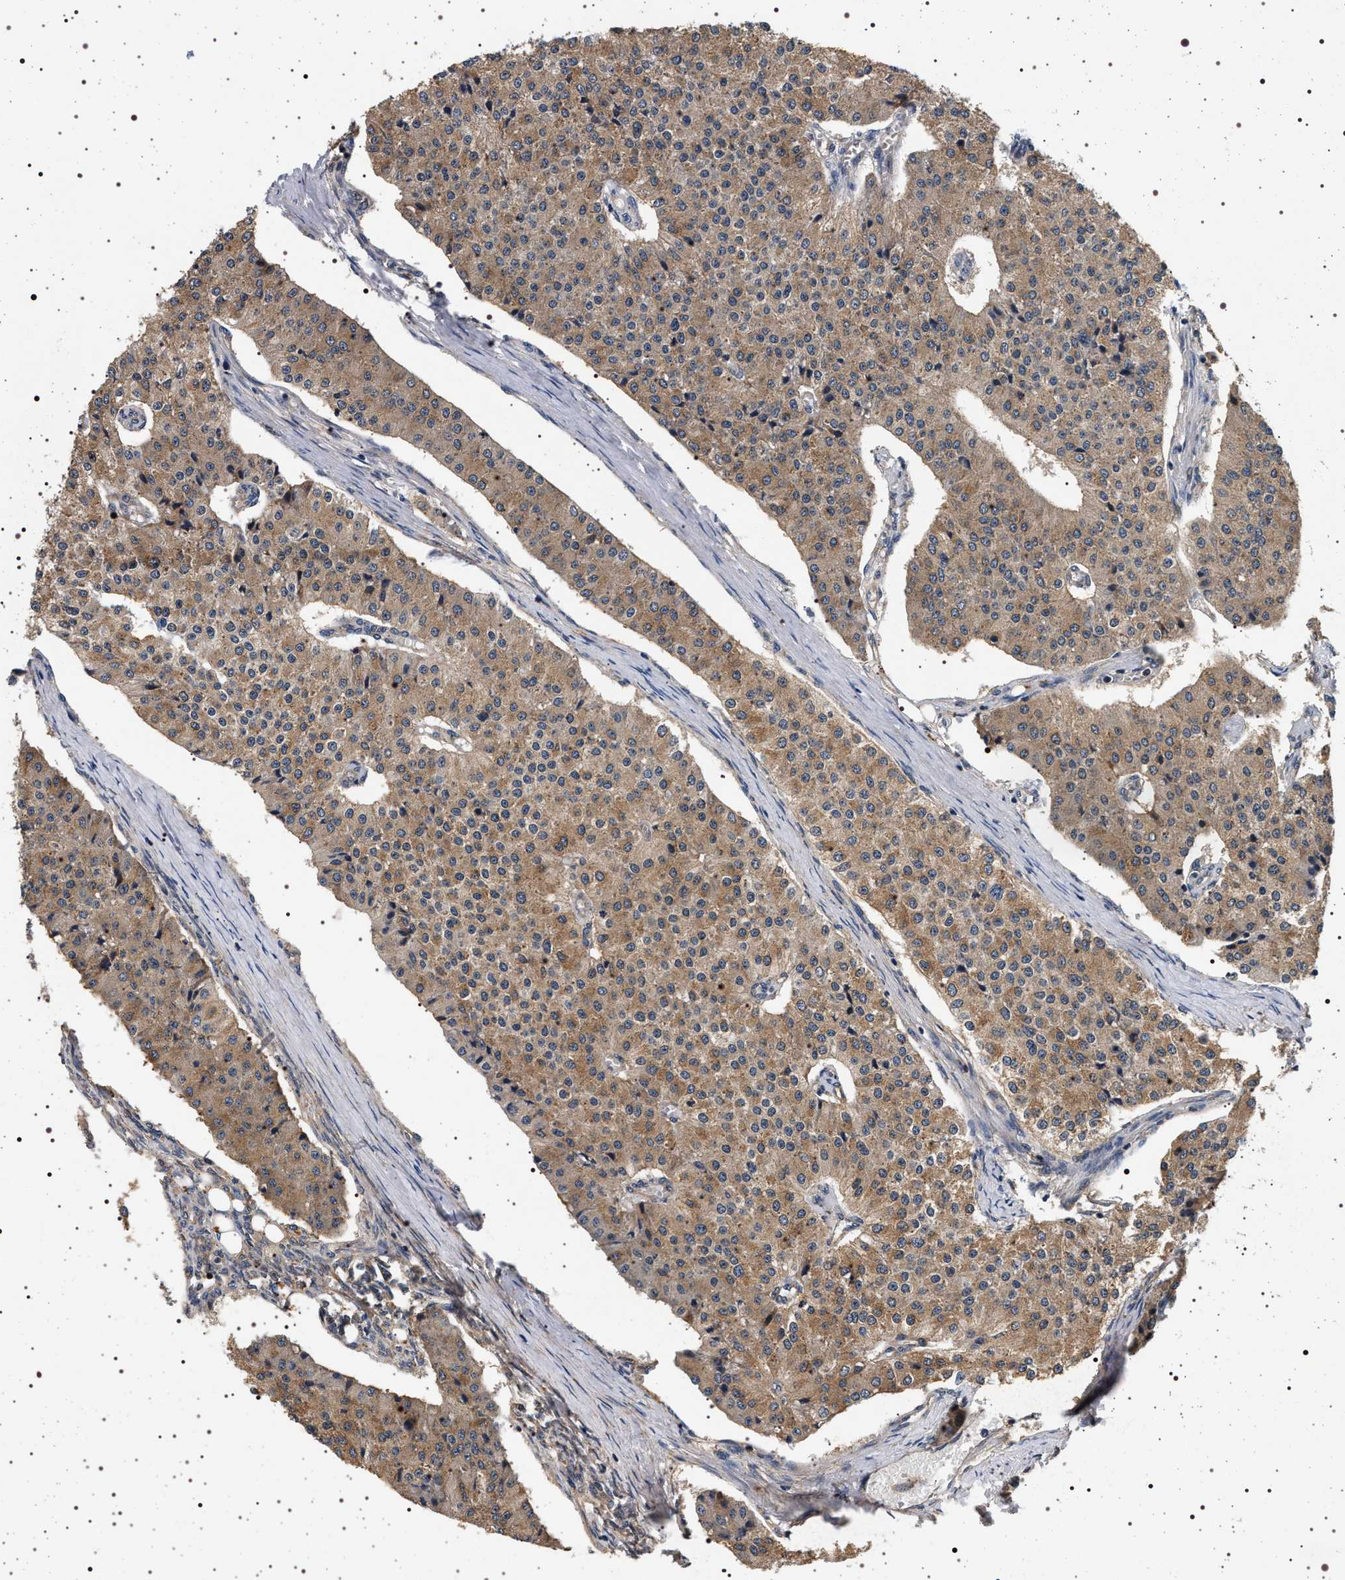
{"staining": {"intensity": "moderate", "quantity": ">75%", "location": "cytoplasmic/membranous"}, "tissue": "carcinoid", "cell_type": "Tumor cells", "image_type": "cancer", "snomed": [{"axis": "morphology", "description": "Carcinoid, malignant, NOS"}, {"axis": "topography", "description": "Colon"}], "caption": "Immunohistochemistry (DAB) staining of human carcinoid exhibits moderate cytoplasmic/membranous protein staining in approximately >75% of tumor cells.", "gene": "DCBLD2", "patient": {"sex": "female", "age": 52}}